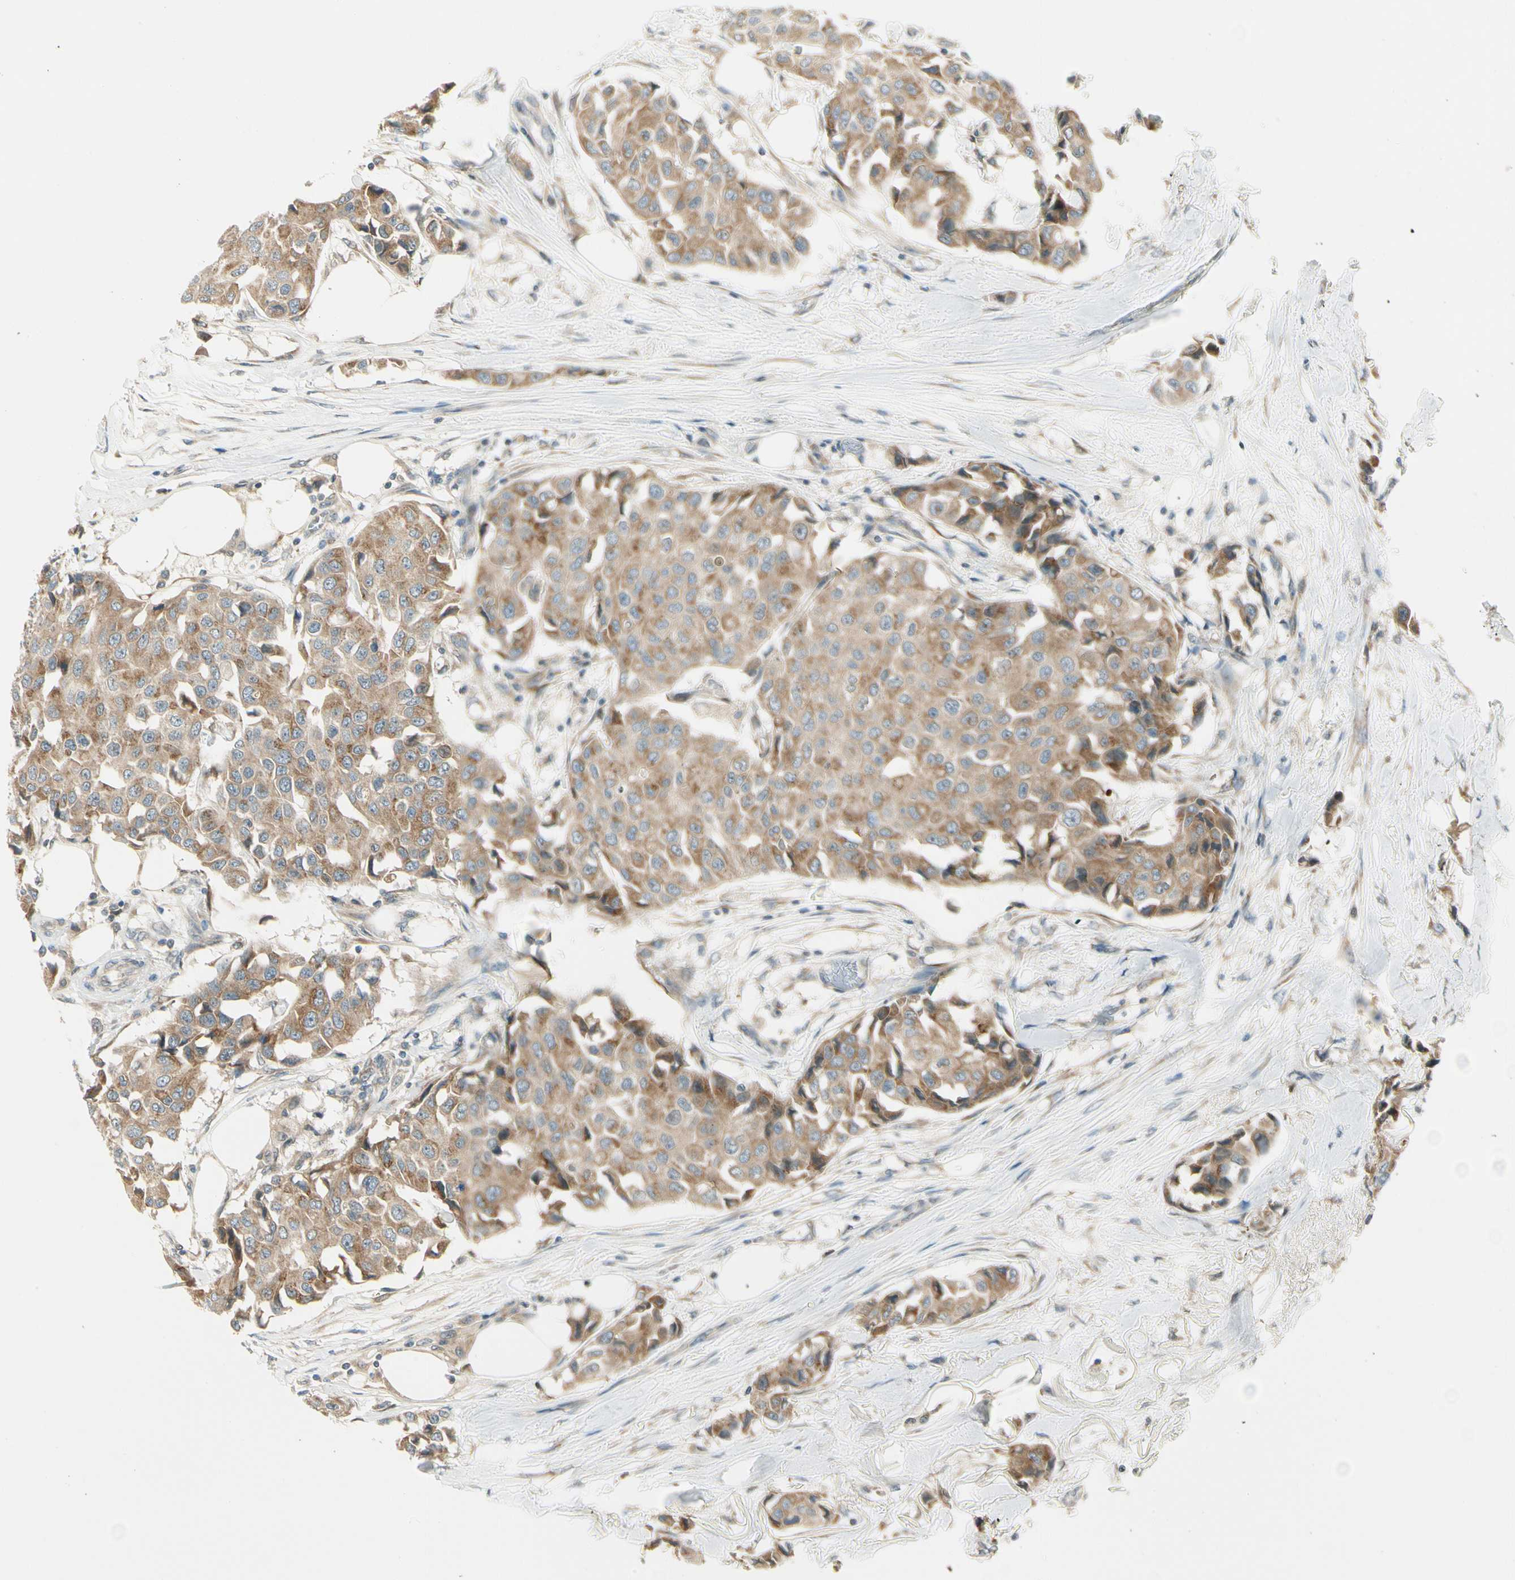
{"staining": {"intensity": "moderate", "quantity": ">75%", "location": "cytoplasmic/membranous"}, "tissue": "breast cancer", "cell_type": "Tumor cells", "image_type": "cancer", "snomed": [{"axis": "morphology", "description": "Duct carcinoma"}, {"axis": "topography", "description": "Breast"}], "caption": "Breast cancer stained with a brown dye exhibits moderate cytoplasmic/membranous positive expression in about >75% of tumor cells.", "gene": "BNIP1", "patient": {"sex": "female", "age": 80}}